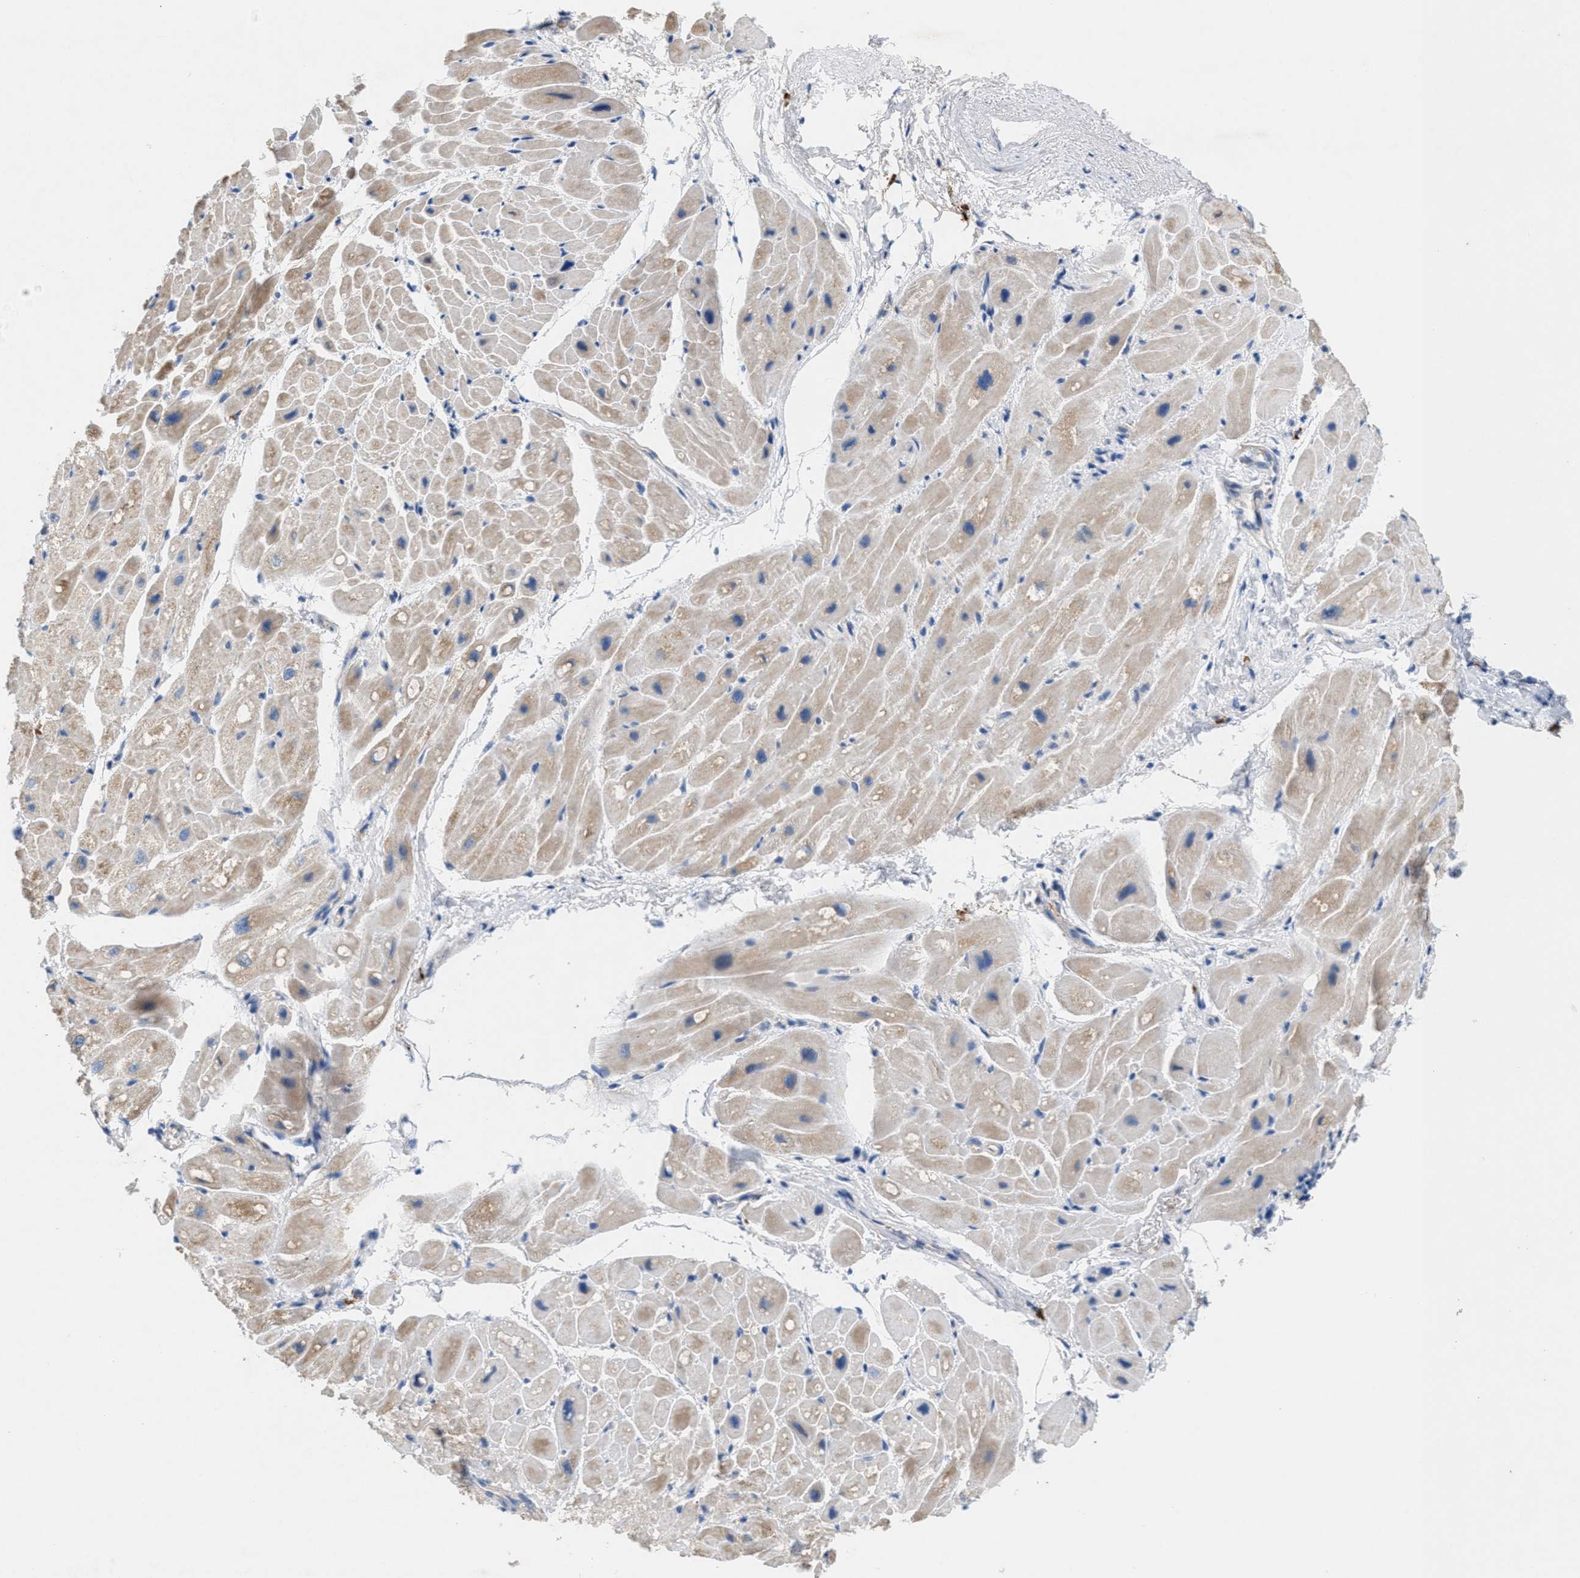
{"staining": {"intensity": "weak", "quantity": ">75%", "location": "cytoplasmic/membranous"}, "tissue": "heart muscle", "cell_type": "Cardiomyocytes", "image_type": "normal", "snomed": [{"axis": "morphology", "description": "Normal tissue, NOS"}, {"axis": "topography", "description": "Heart"}], "caption": "Immunohistochemistry staining of normal heart muscle, which exhibits low levels of weak cytoplasmic/membranous expression in approximately >75% of cardiomyocytes indicating weak cytoplasmic/membranous protein positivity. The staining was performed using DAB (3,3'-diaminobenzidine) (brown) for protein detection and nuclei were counterstained in hematoxylin (blue).", "gene": "DYNC2I1", "patient": {"sex": "male", "age": 49}}